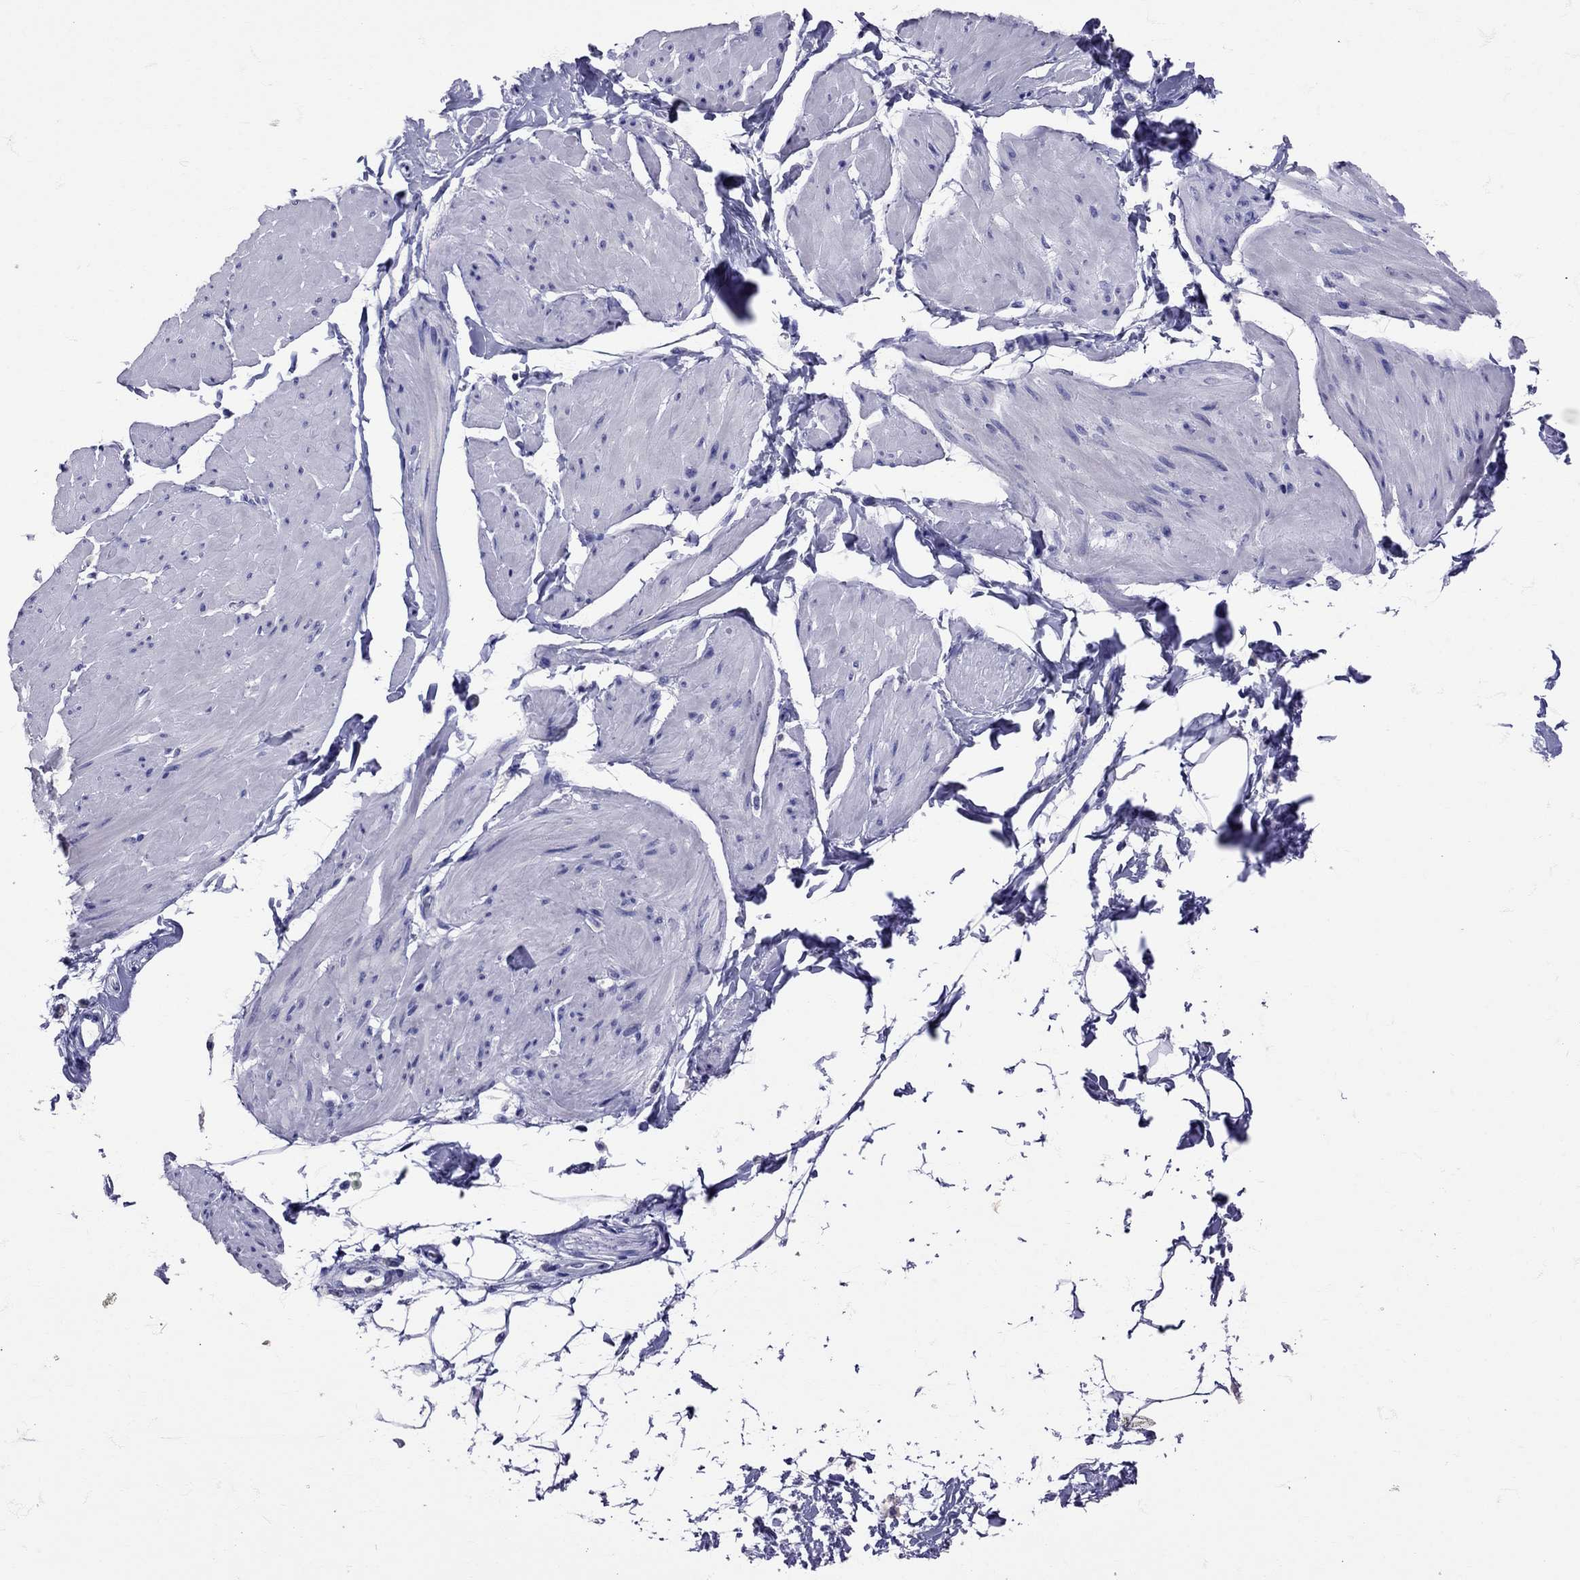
{"staining": {"intensity": "negative", "quantity": "none", "location": "none"}, "tissue": "smooth muscle", "cell_type": "Smooth muscle cells", "image_type": "normal", "snomed": [{"axis": "morphology", "description": "Normal tissue, NOS"}, {"axis": "topography", "description": "Adipose tissue"}, {"axis": "topography", "description": "Smooth muscle"}, {"axis": "topography", "description": "Peripheral nerve tissue"}], "caption": "There is no significant positivity in smooth muscle cells of smooth muscle. Brightfield microscopy of immunohistochemistry stained with DAB (brown) and hematoxylin (blue), captured at high magnification.", "gene": "TBR1", "patient": {"sex": "male", "age": 83}}